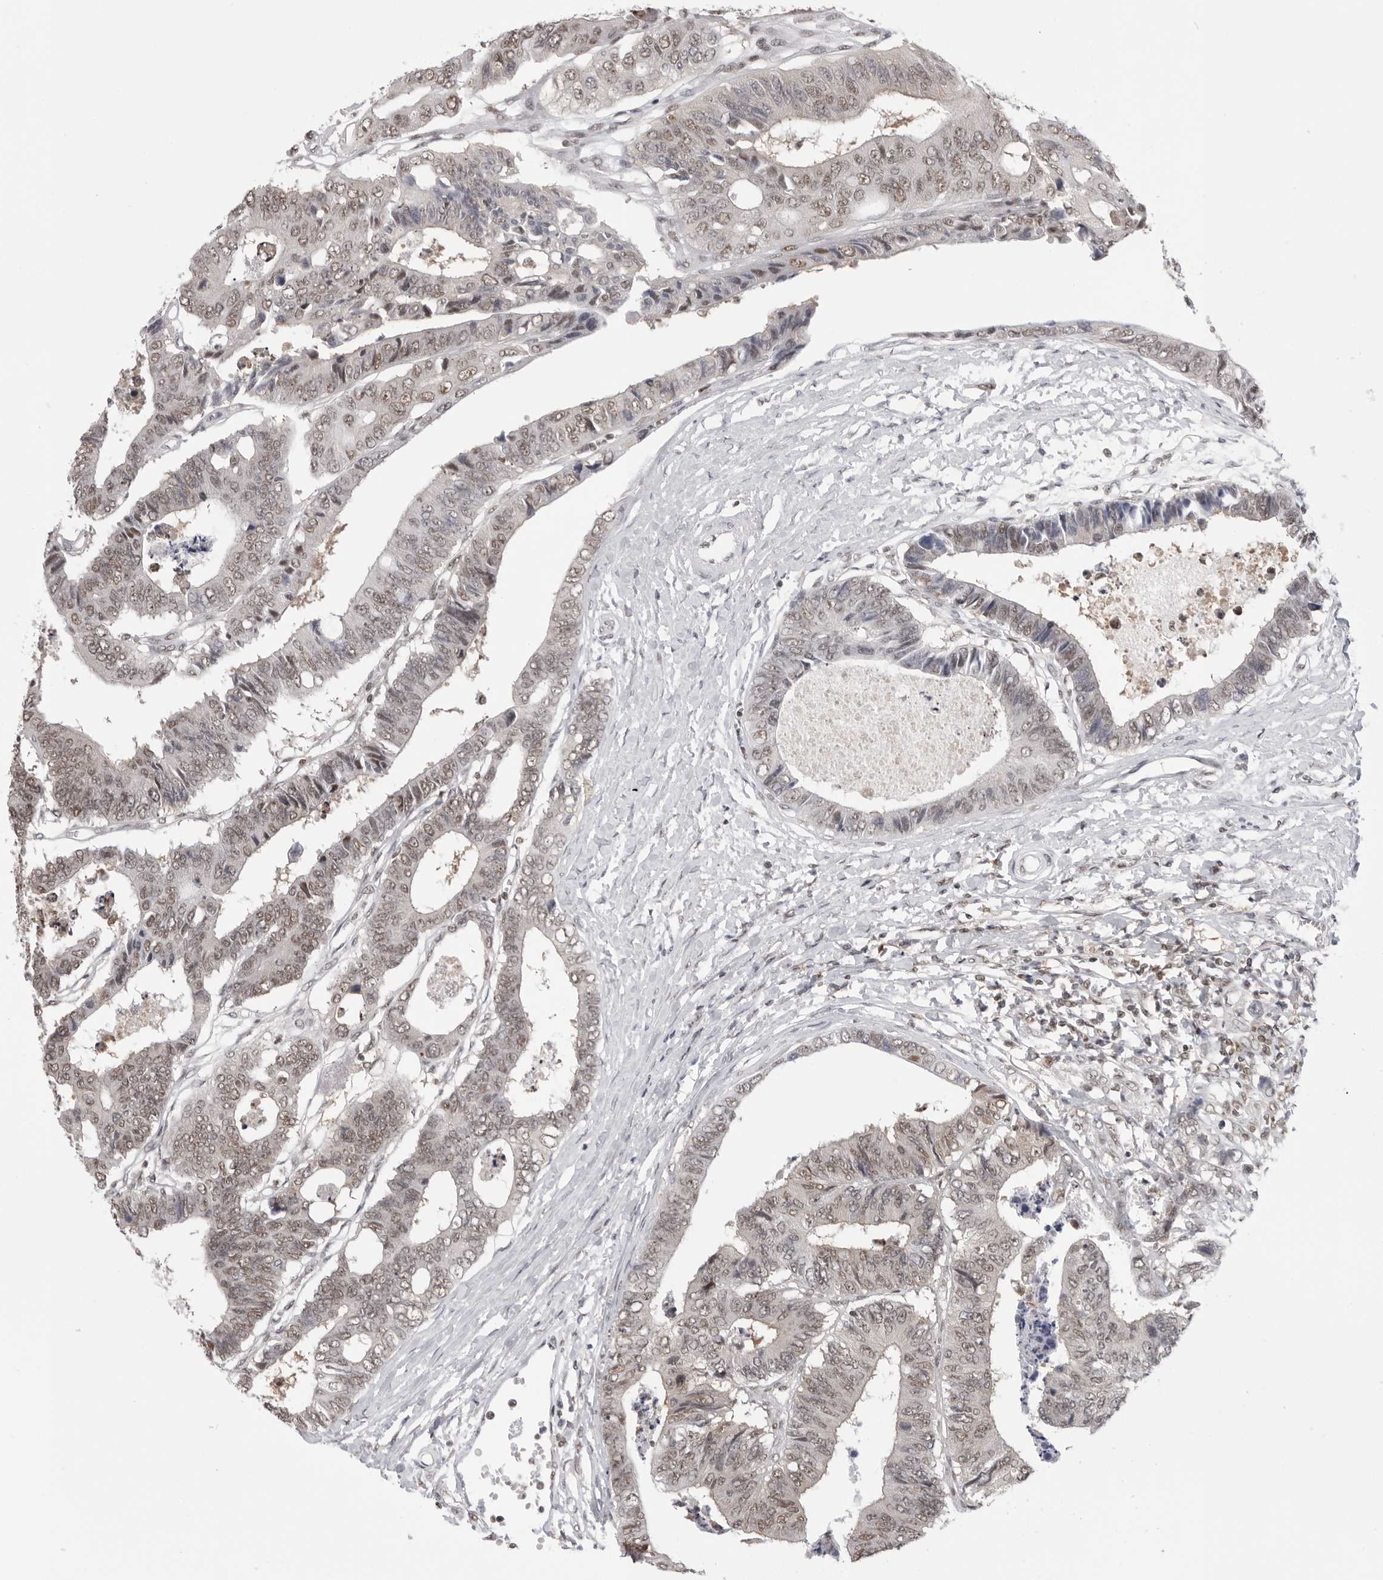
{"staining": {"intensity": "weak", "quantity": "25%-75%", "location": "nuclear"}, "tissue": "colorectal cancer", "cell_type": "Tumor cells", "image_type": "cancer", "snomed": [{"axis": "morphology", "description": "Adenocarcinoma, NOS"}, {"axis": "topography", "description": "Rectum"}], "caption": "The histopathology image reveals staining of colorectal cancer (adenocarcinoma), revealing weak nuclear protein expression (brown color) within tumor cells.", "gene": "RPA2", "patient": {"sex": "male", "age": 84}}